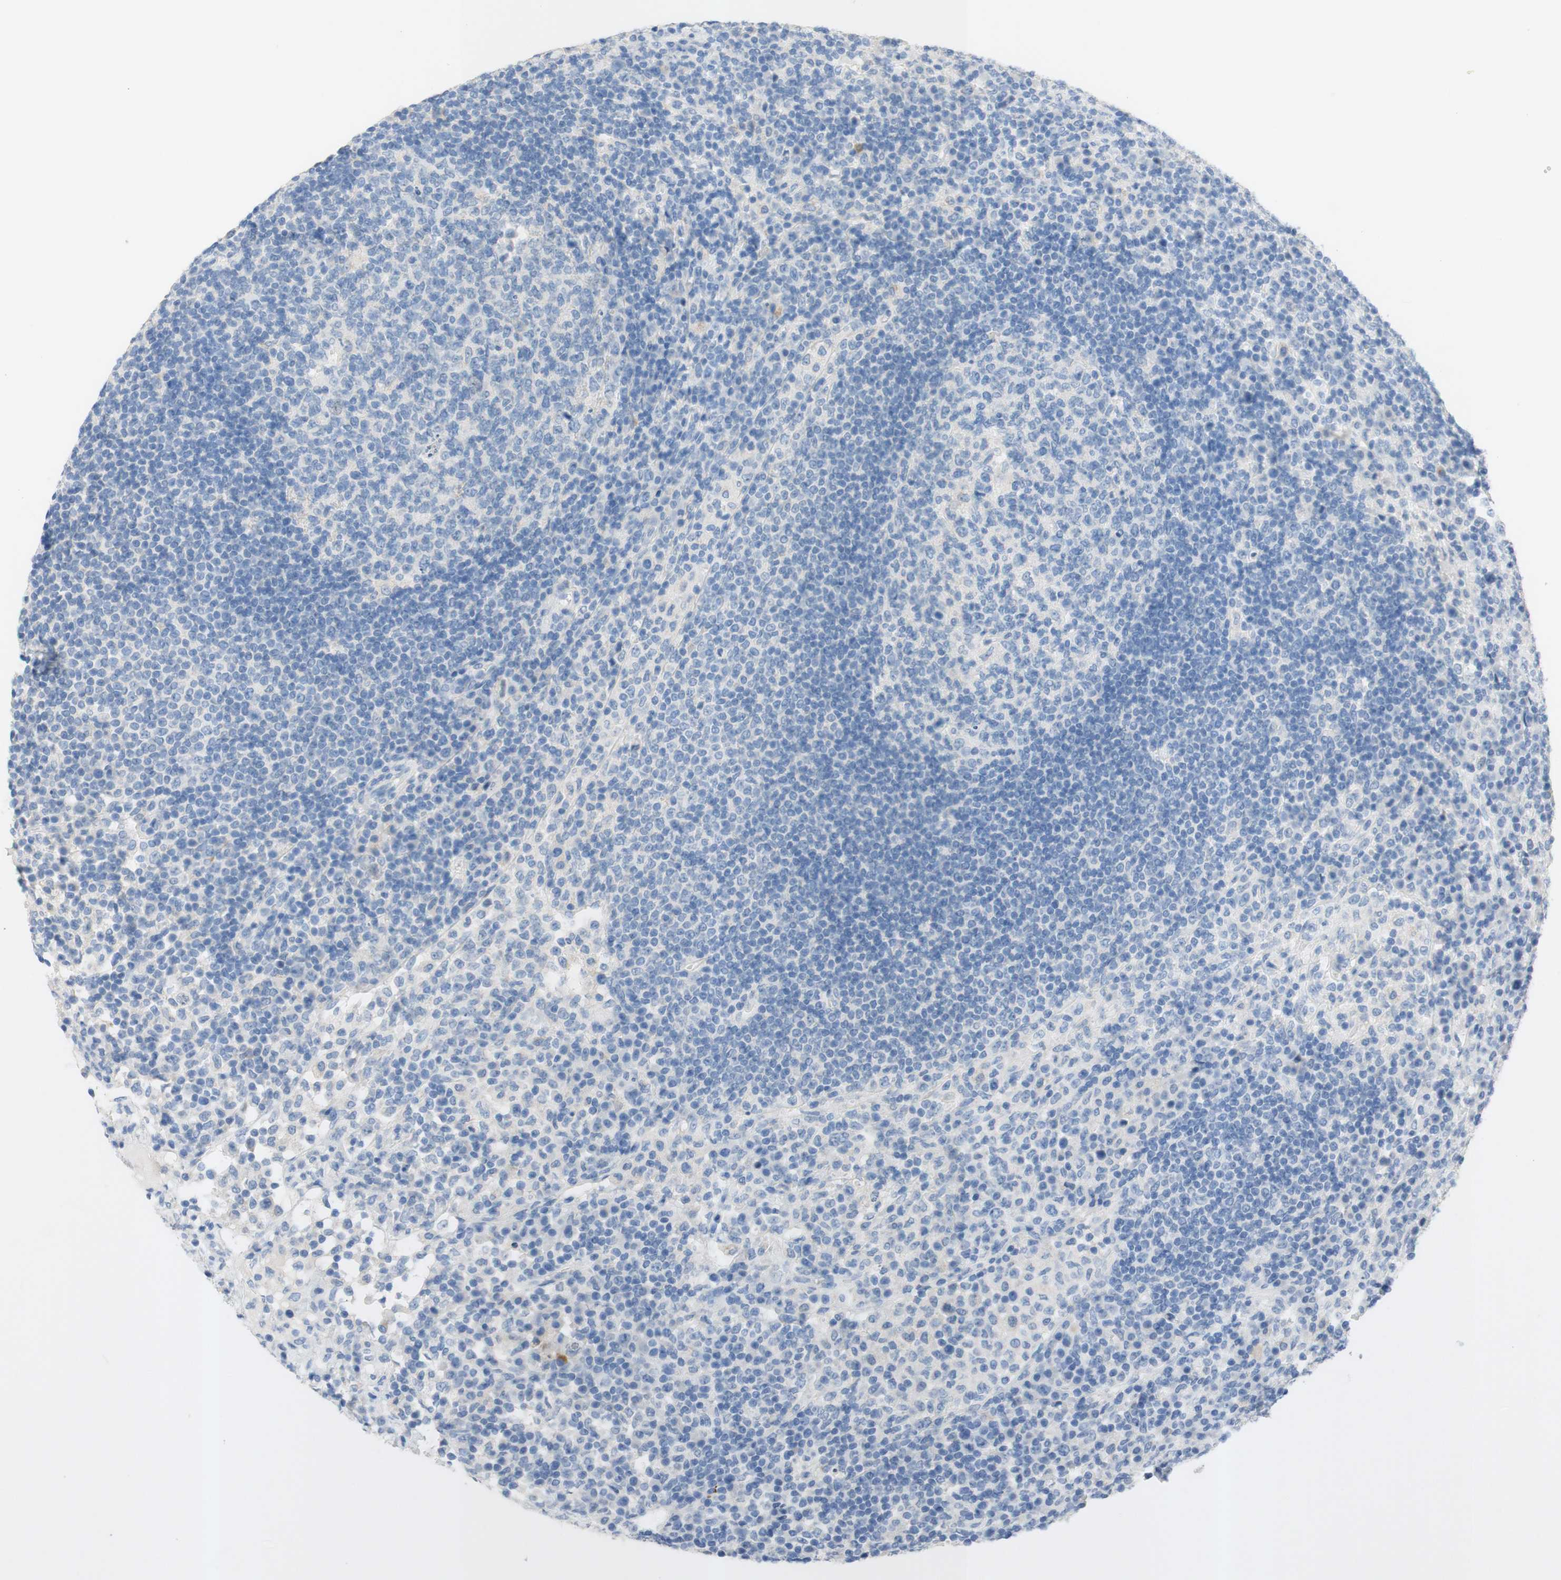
{"staining": {"intensity": "negative", "quantity": "none", "location": "none"}, "tissue": "lymph node", "cell_type": "Germinal center cells", "image_type": "normal", "snomed": [{"axis": "morphology", "description": "Normal tissue, NOS"}, {"axis": "topography", "description": "Lymph node"}], "caption": "Immunohistochemistry (IHC) of unremarkable lymph node reveals no expression in germinal center cells.", "gene": "POLR2J3", "patient": {"sex": "female", "age": 53}}